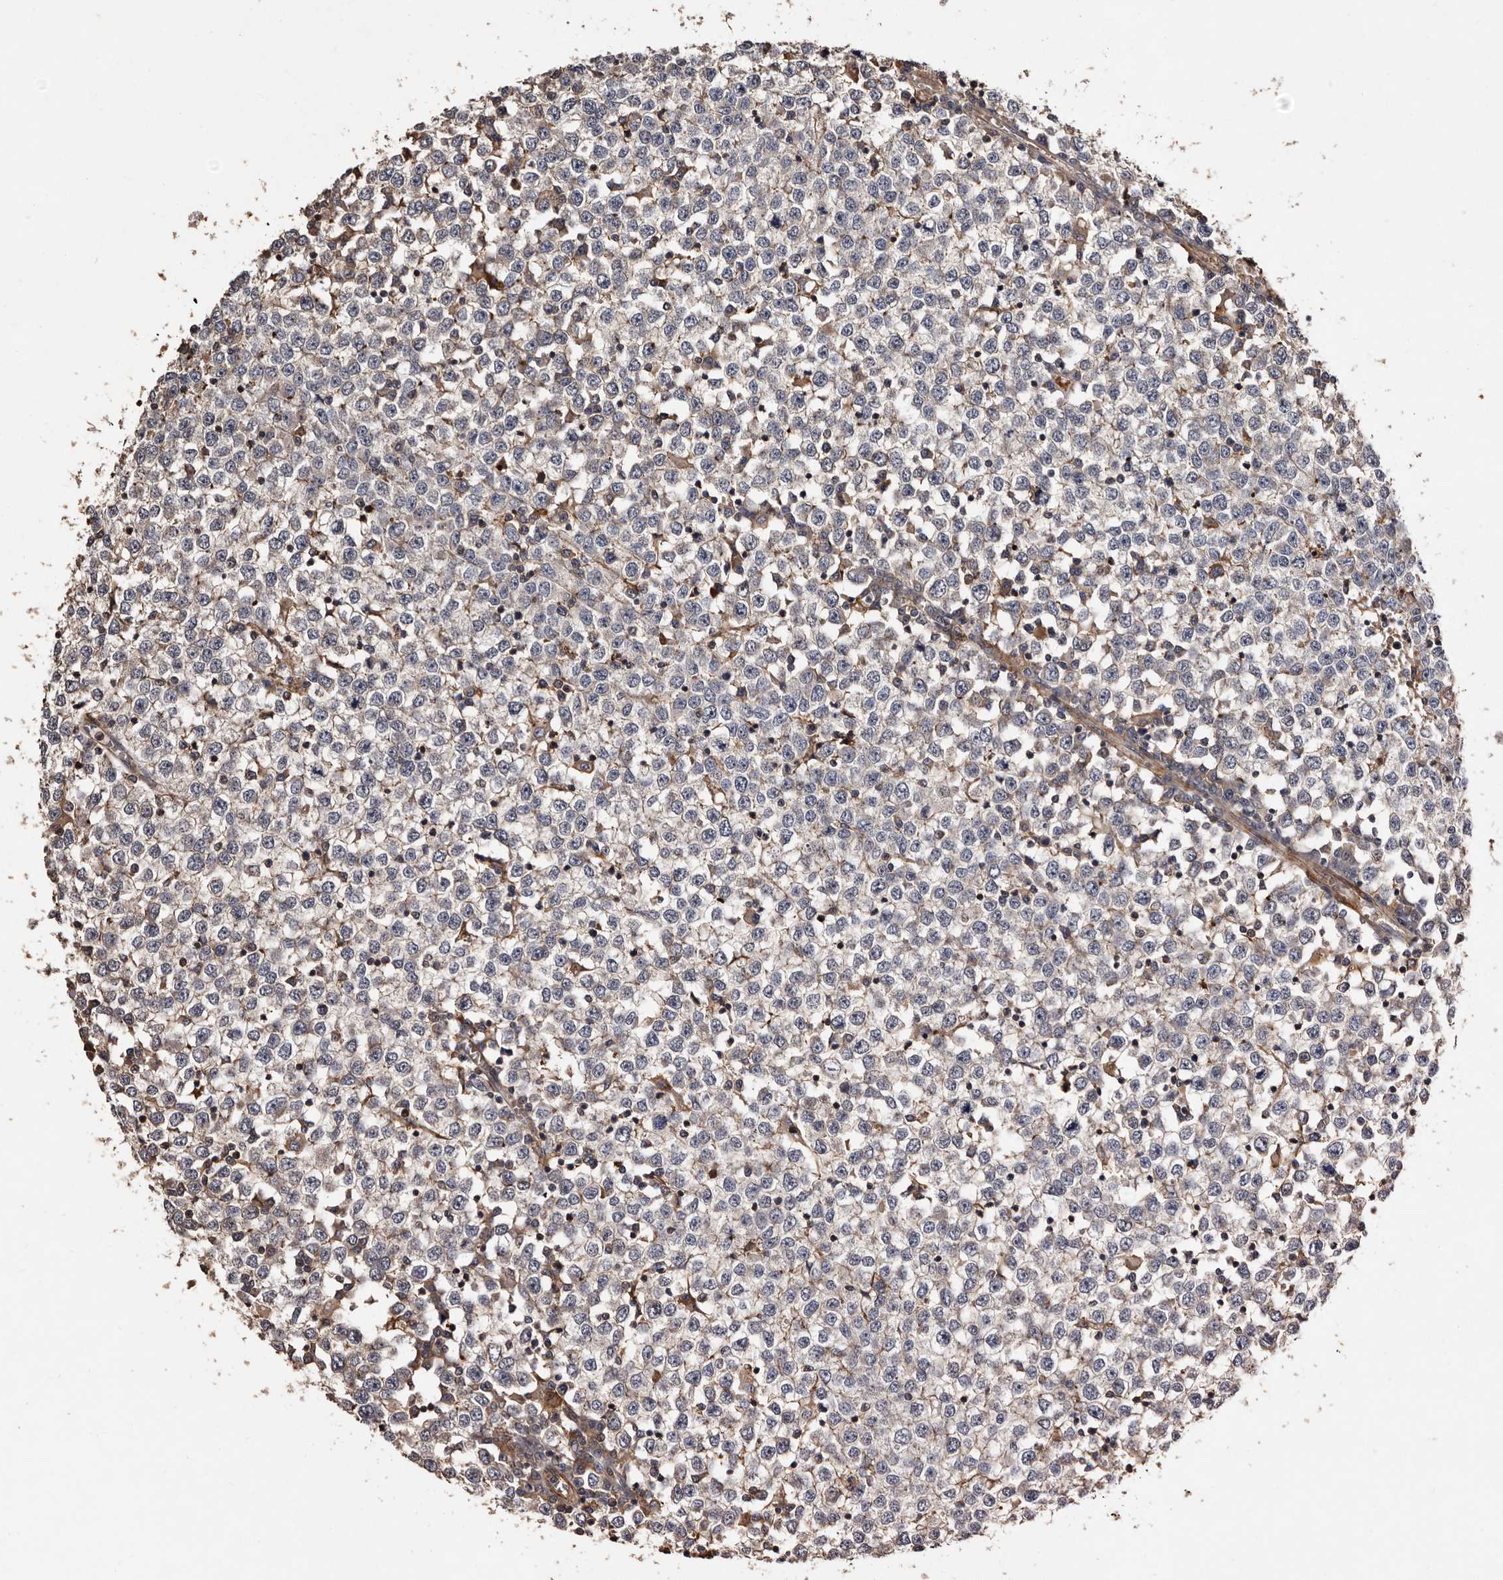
{"staining": {"intensity": "weak", "quantity": "<25%", "location": "cytoplasmic/membranous"}, "tissue": "testis cancer", "cell_type": "Tumor cells", "image_type": "cancer", "snomed": [{"axis": "morphology", "description": "Seminoma, NOS"}, {"axis": "topography", "description": "Testis"}], "caption": "Immunohistochemical staining of human testis cancer (seminoma) displays no significant expression in tumor cells.", "gene": "PRKD3", "patient": {"sex": "male", "age": 65}}